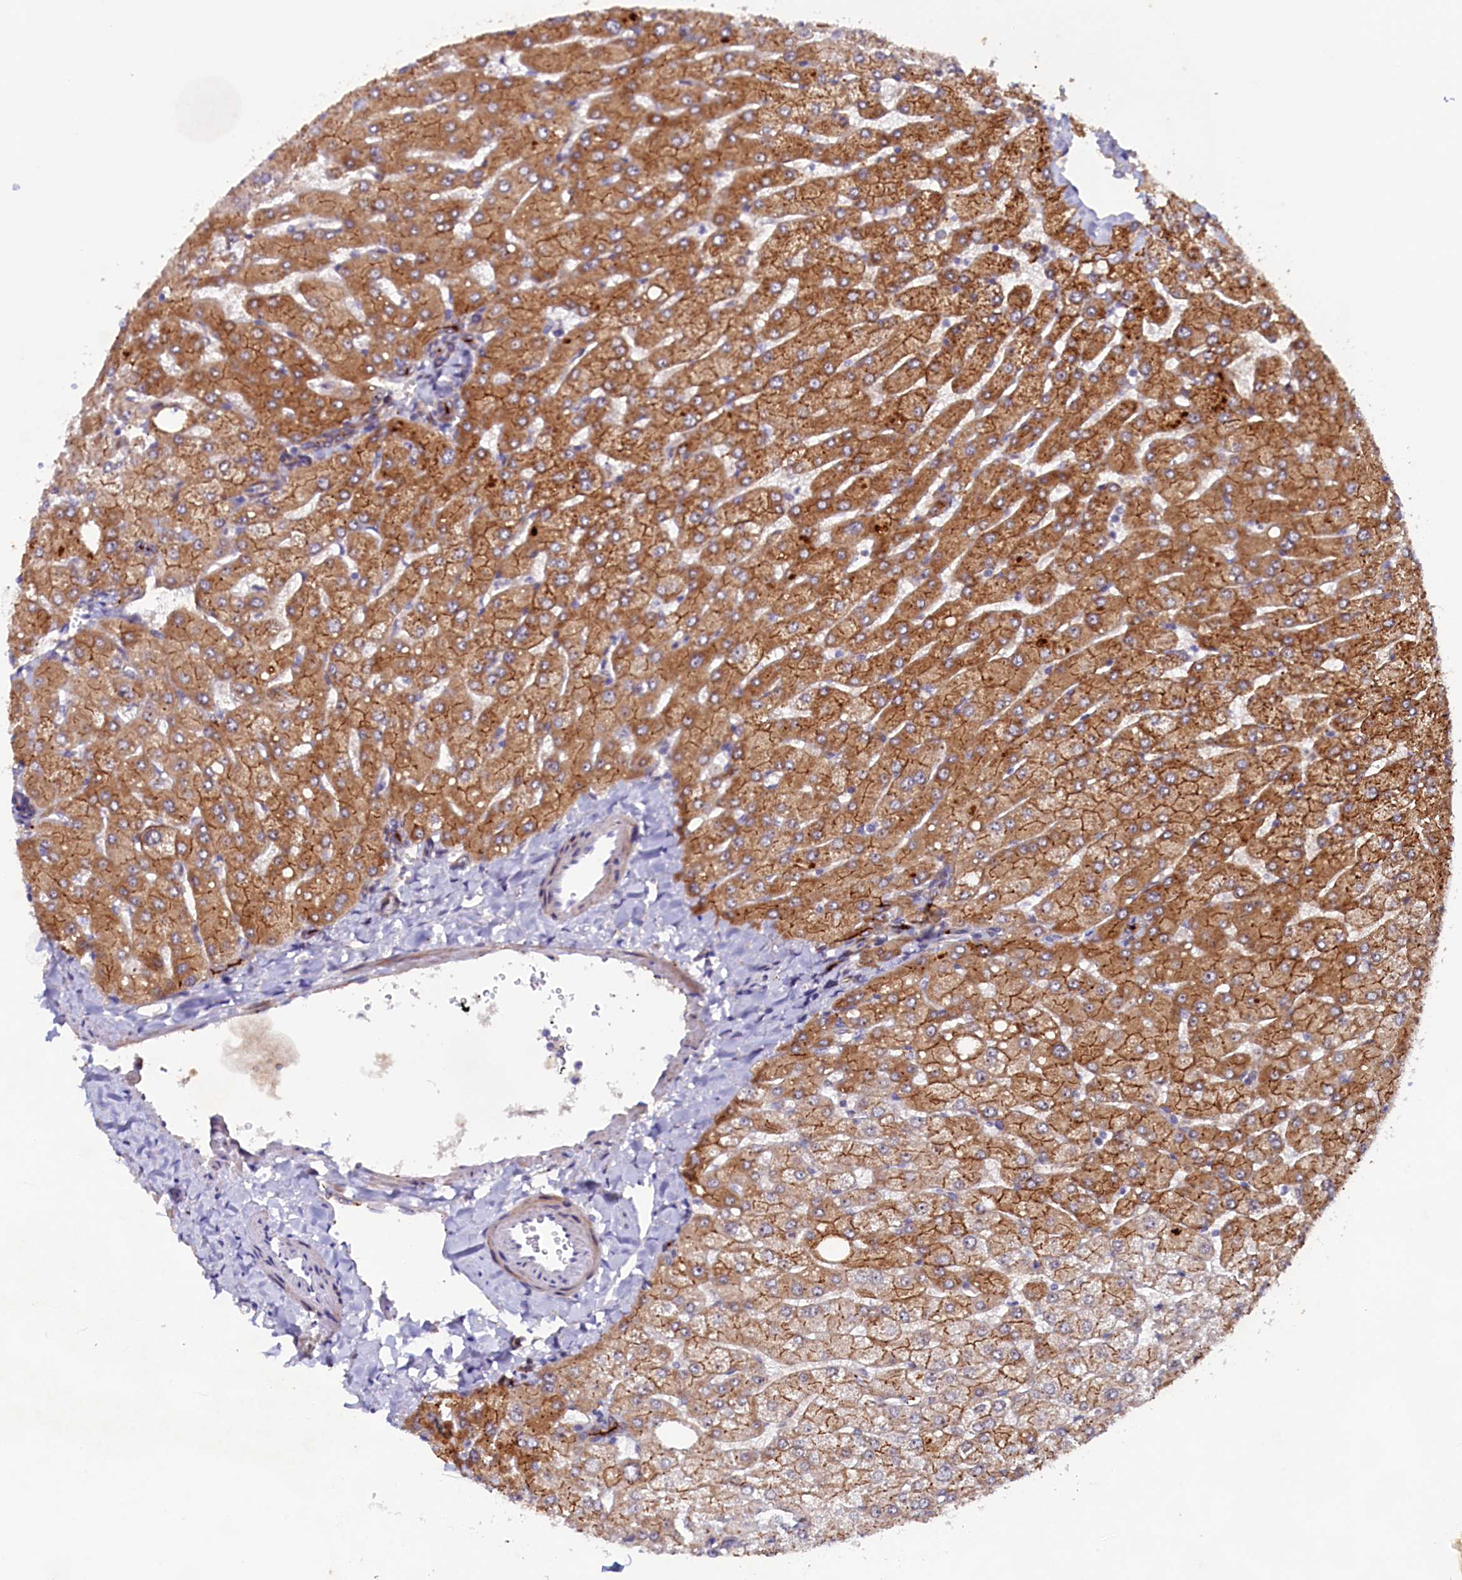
{"staining": {"intensity": "weak", "quantity": "25%-75%", "location": "cytoplasmic/membranous"}, "tissue": "liver", "cell_type": "Cholangiocytes", "image_type": "normal", "snomed": [{"axis": "morphology", "description": "Normal tissue, NOS"}, {"axis": "topography", "description": "Liver"}], "caption": "Normal liver demonstrates weak cytoplasmic/membranous positivity in approximately 25%-75% of cholangiocytes.", "gene": "PACSIN3", "patient": {"sex": "male", "age": 55}}